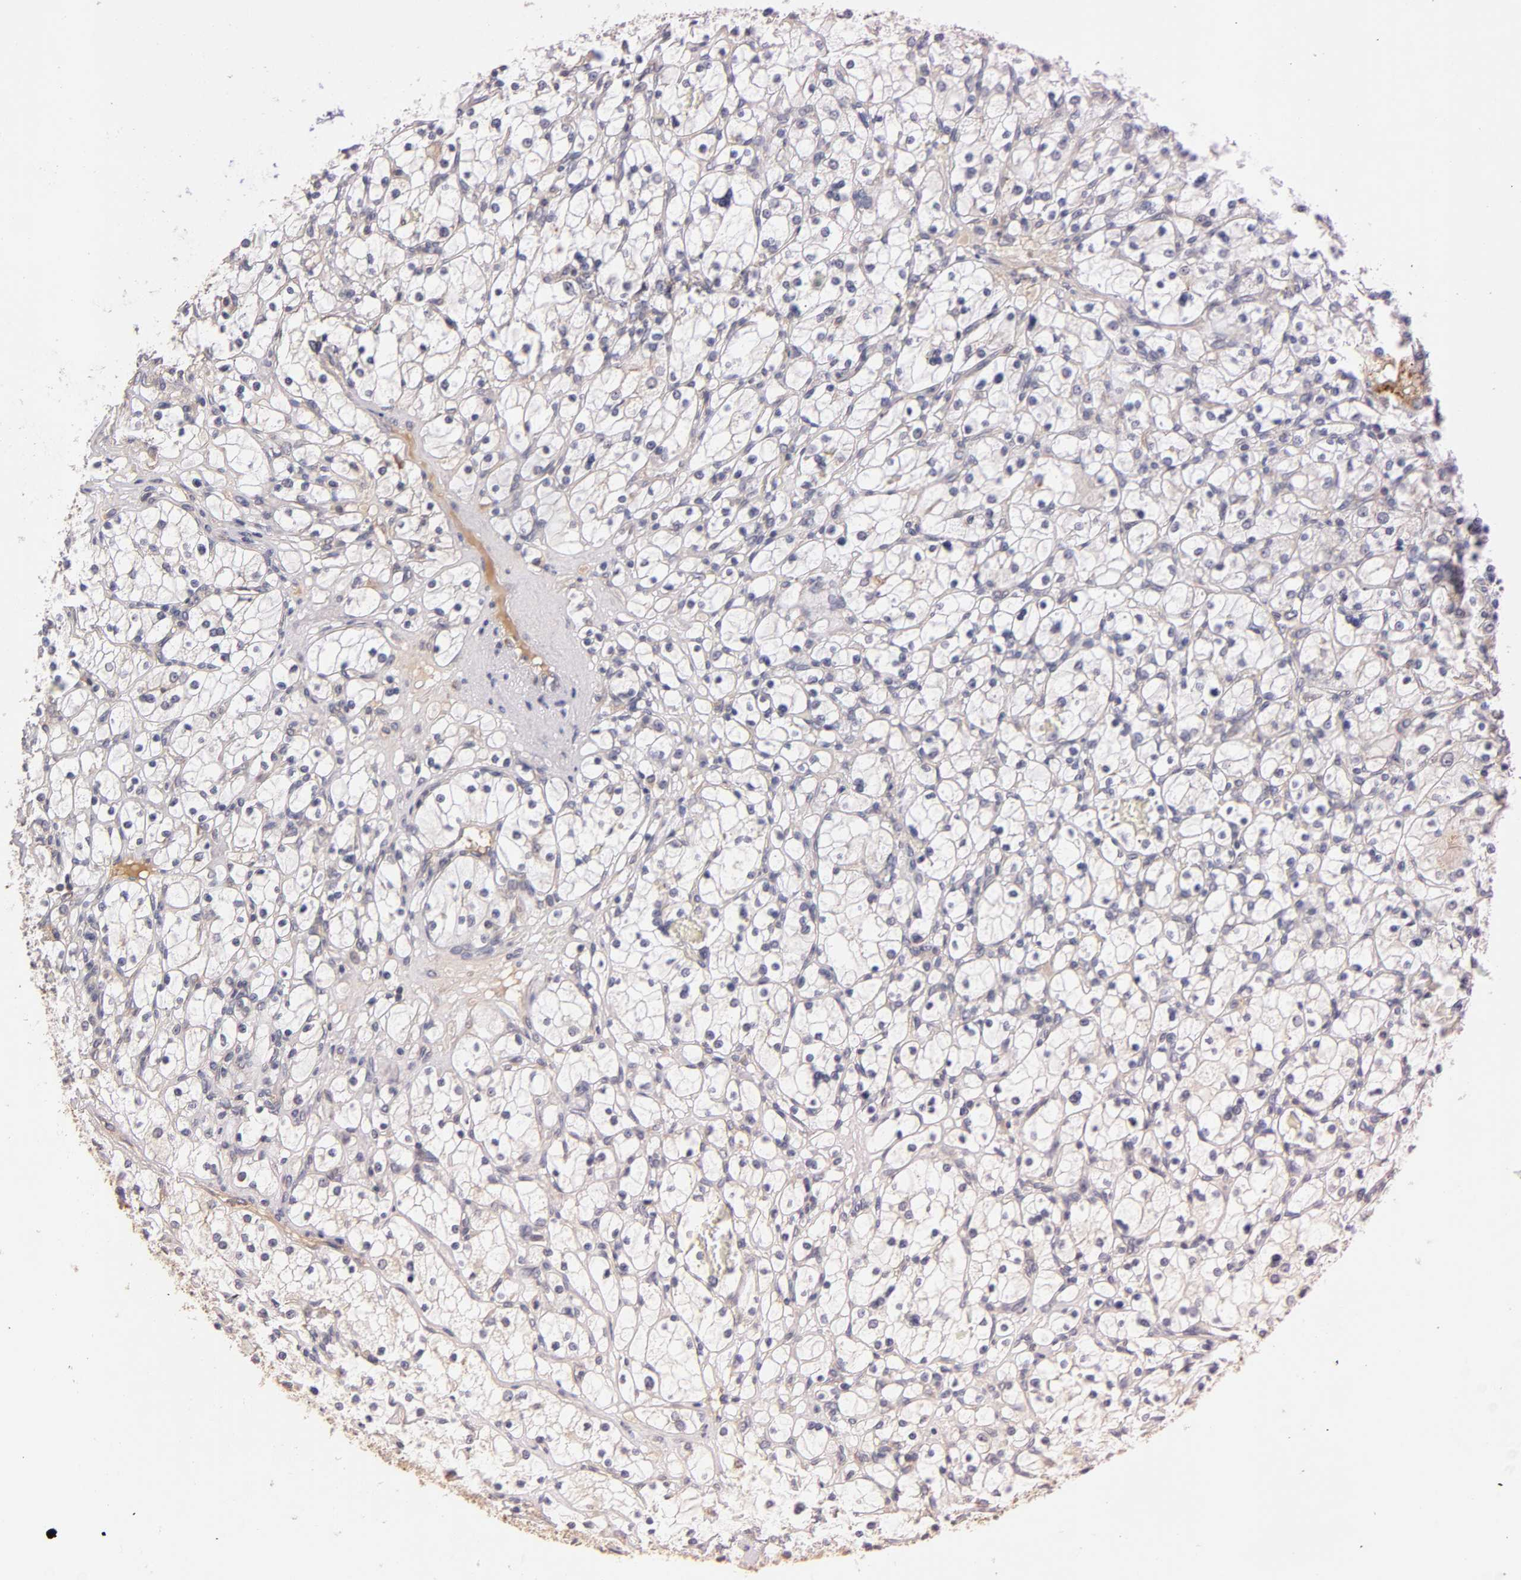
{"staining": {"intensity": "negative", "quantity": "none", "location": "none"}, "tissue": "renal cancer", "cell_type": "Tumor cells", "image_type": "cancer", "snomed": [{"axis": "morphology", "description": "Adenocarcinoma, NOS"}, {"axis": "topography", "description": "Kidney"}], "caption": "This is a photomicrograph of immunohistochemistry (IHC) staining of adenocarcinoma (renal), which shows no expression in tumor cells. Brightfield microscopy of immunohistochemistry (IHC) stained with DAB (3,3'-diaminobenzidine) (brown) and hematoxylin (blue), captured at high magnification.", "gene": "RPS29", "patient": {"sex": "female", "age": 83}}